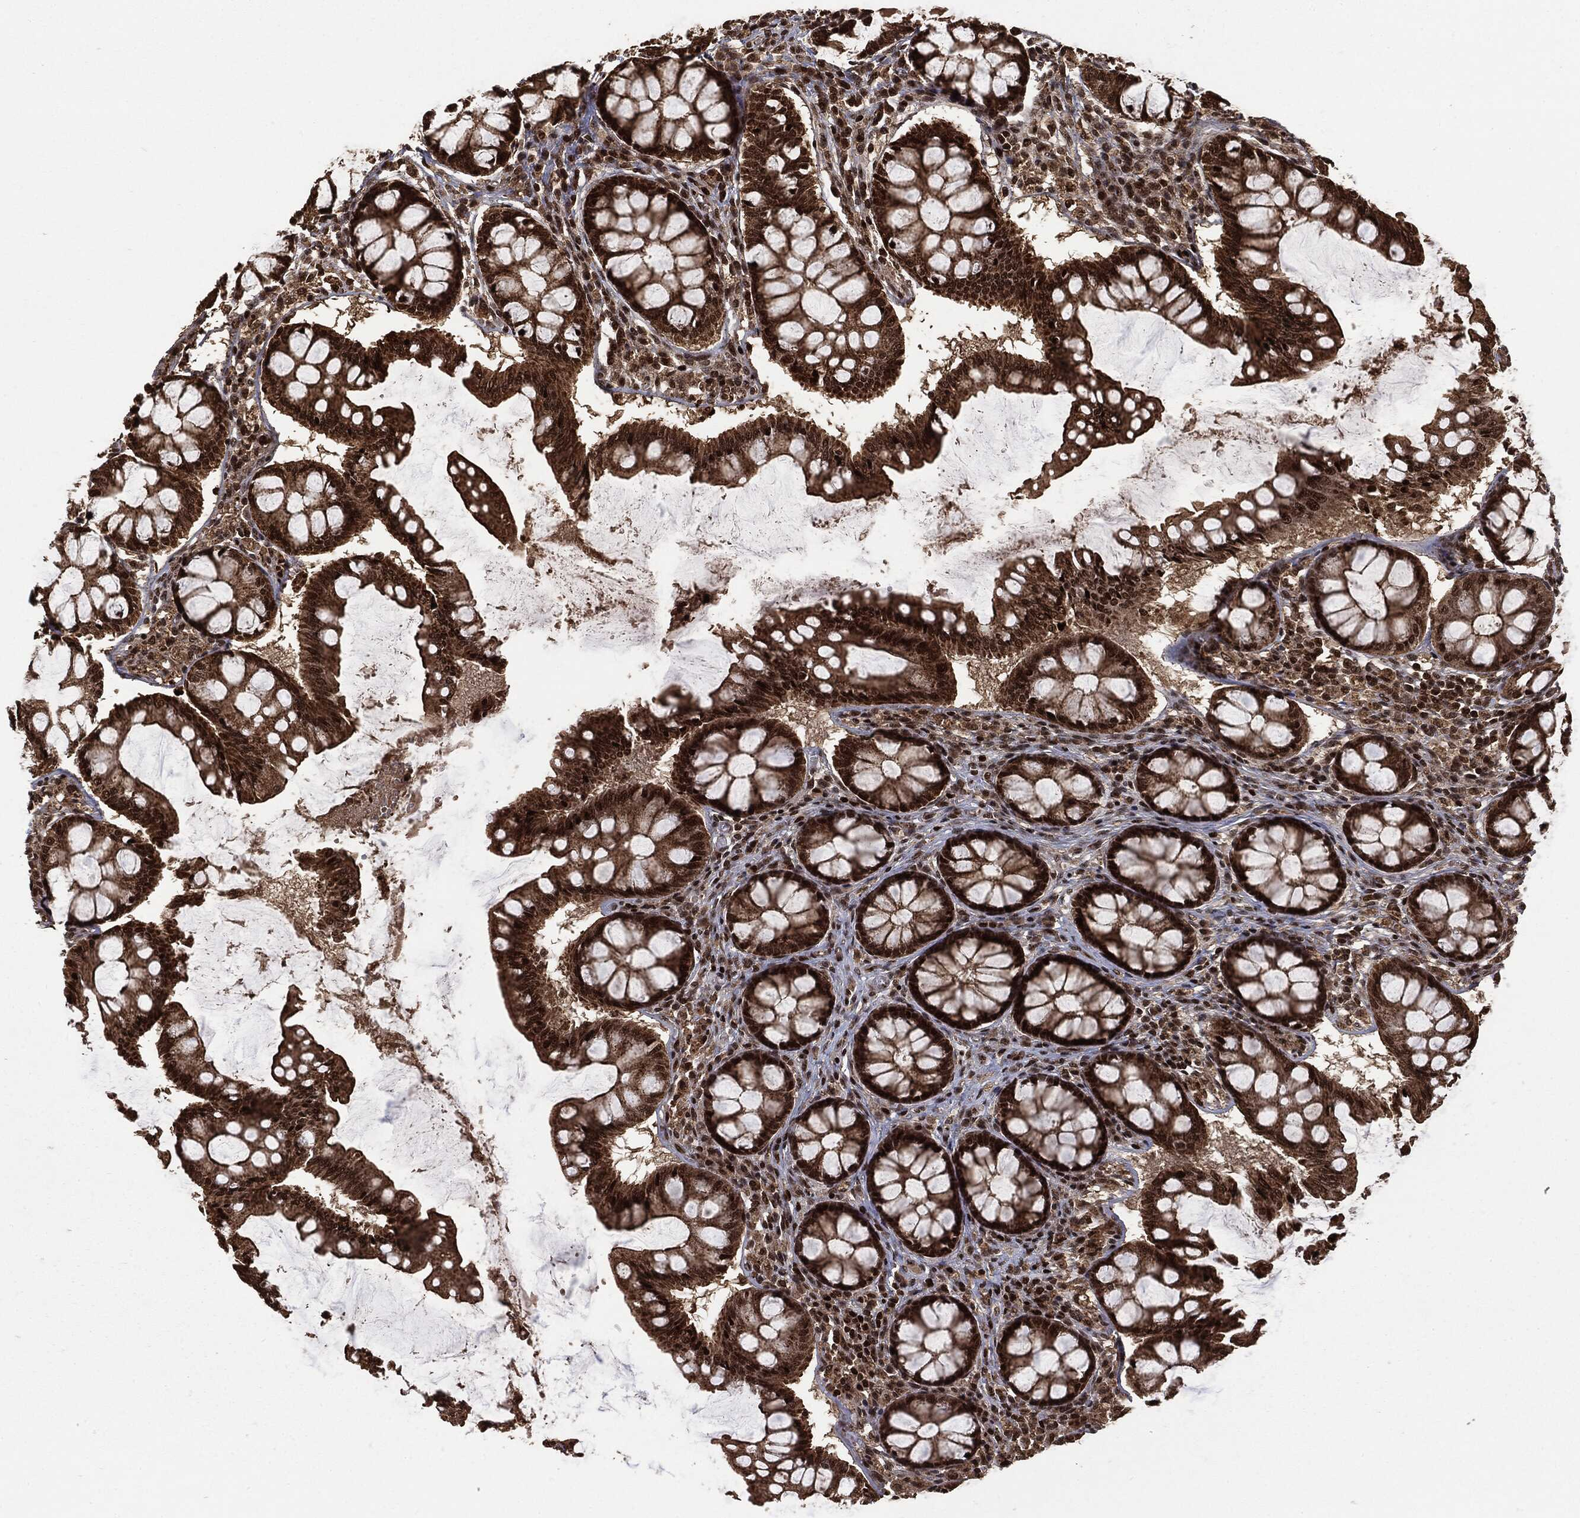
{"staining": {"intensity": "strong", "quantity": ">75%", "location": "nuclear"}, "tissue": "colon", "cell_type": "Endothelial cells", "image_type": "normal", "snomed": [{"axis": "morphology", "description": "Normal tissue, NOS"}, {"axis": "topography", "description": "Colon"}], "caption": "This is a photomicrograph of immunohistochemistry staining of unremarkable colon, which shows strong expression in the nuclear of endothelial cells.", "gene": "CTDP1", "patient": {"sex": "female", "age": 65}}